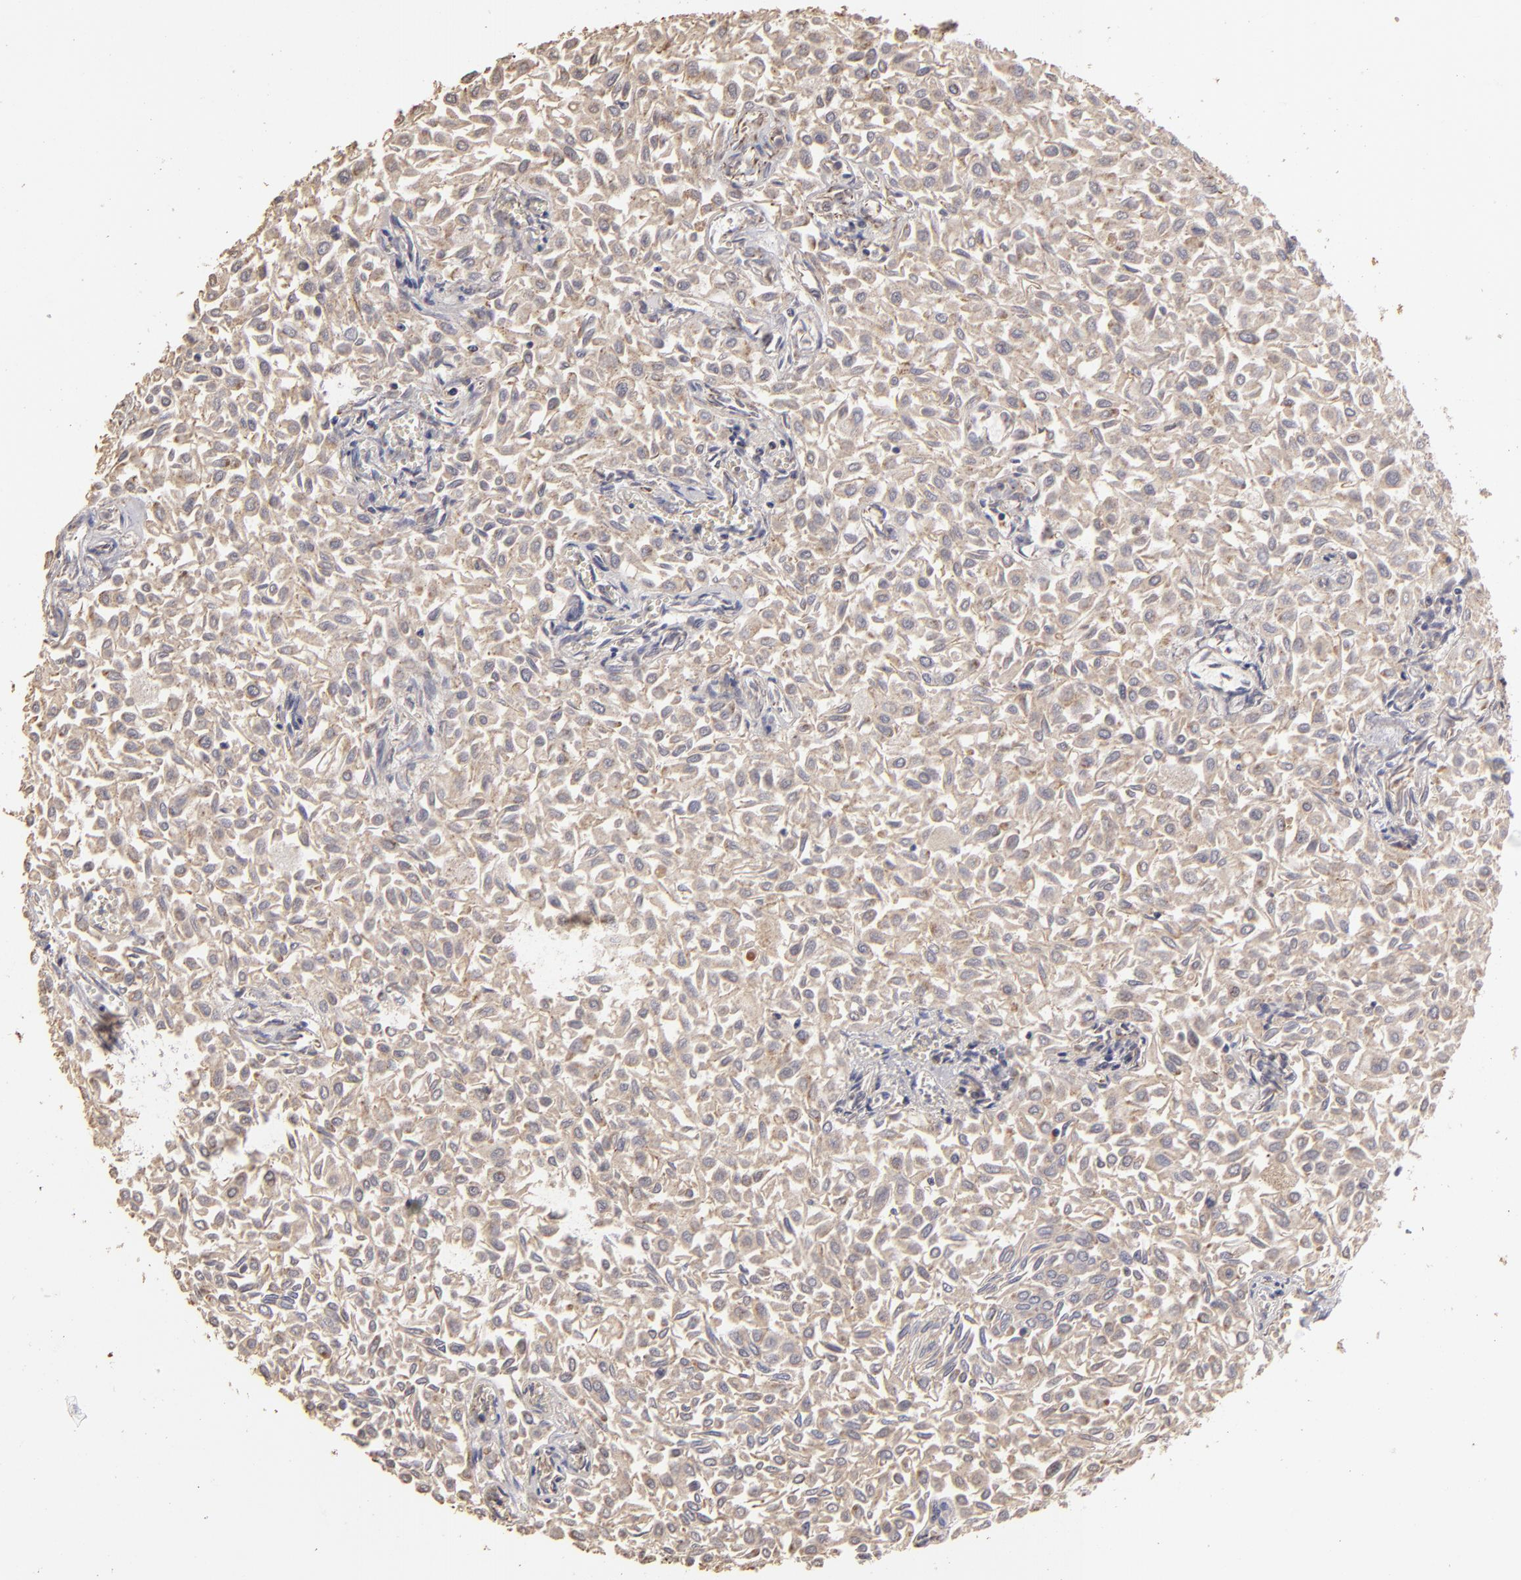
{"staining": {"intensity": "weak", "quantity": ">75%", "location": "cytoplasmic/membranous"}, "tissue": "urothelial cancer", "cell_type": "Tumor cells", "image_type": "cancer", "snomed": [{"axis": "morphology", "description": "Urothelial carcinoma, Low grade"}, {"axis": "topography", "description": "Urinary bladder"}], "caption": "Protein staining of urothelial carcinoma (low-grade) tissue shows weak cytoplasmic/membranous staining in about >75% of tumor cells. The staining is performed using DAB brown chromogen to label protein expression. The nuclei are counter-stained blue using hematoxylin.", "gene": "CFB", "patient": {"sex": "male", "age": 64}}